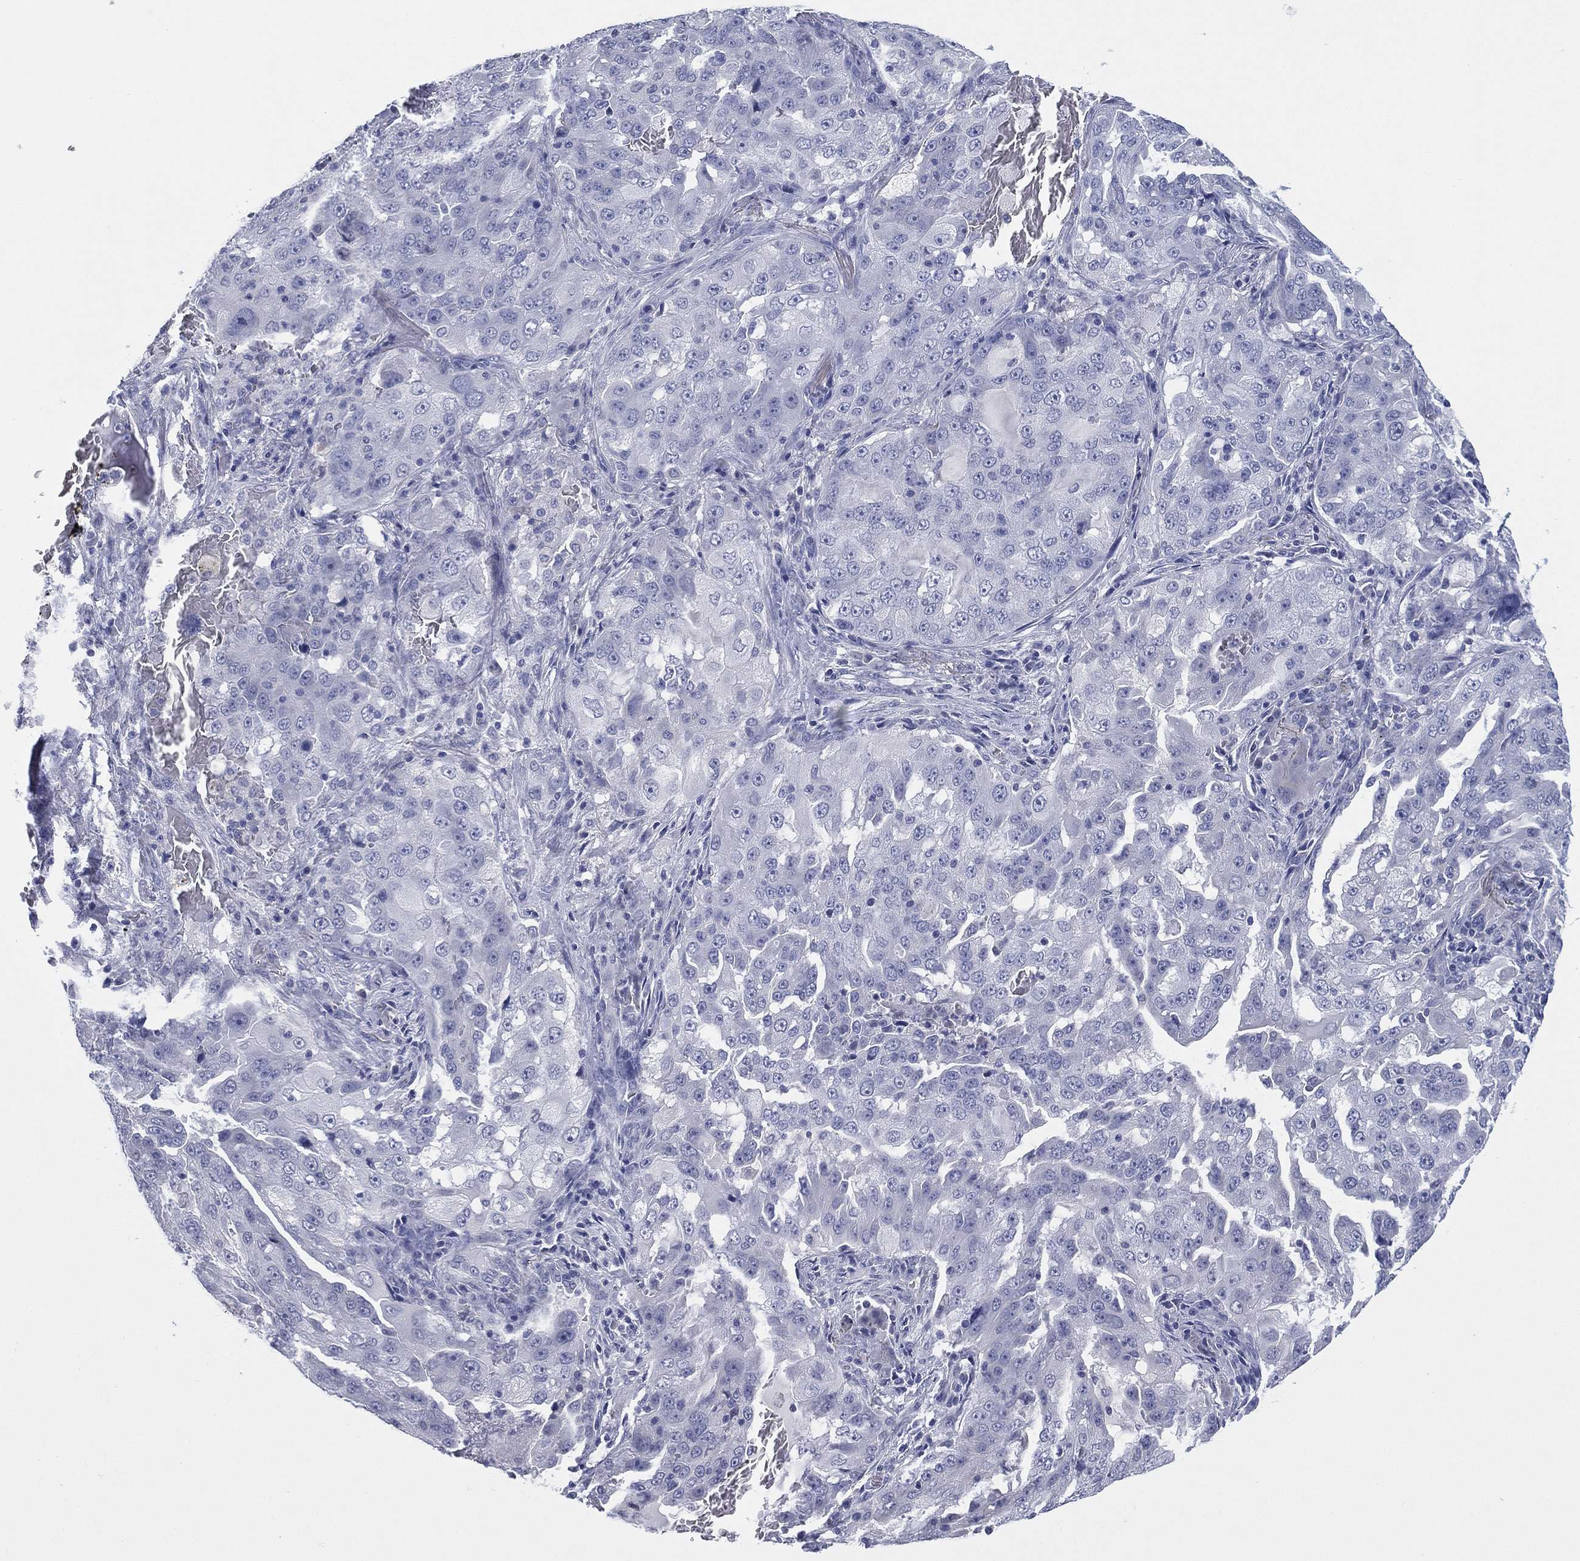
{"staining": {"intensity": "negative", "quantity": "none", "location": "none"}, "tissue": "lung cancer", "cell_type": "Tumor cells", "image_type": "cancer", "snomed": [{"axis": "morphology", "description": "Adenocarcinoma, NOS"}, {"axis": "topography", "description": "Lung"}], "caption": "High magnification brightfield microscopy of adenocarcinoma (lung) stained with DAB (3,3'-diaminobenzidine) (brown) and counterstained with hematoxylin (blue): tumor cells show no significant staining.", "gene": "KRT35", "patient": {"sex": "female", "age": 61}}